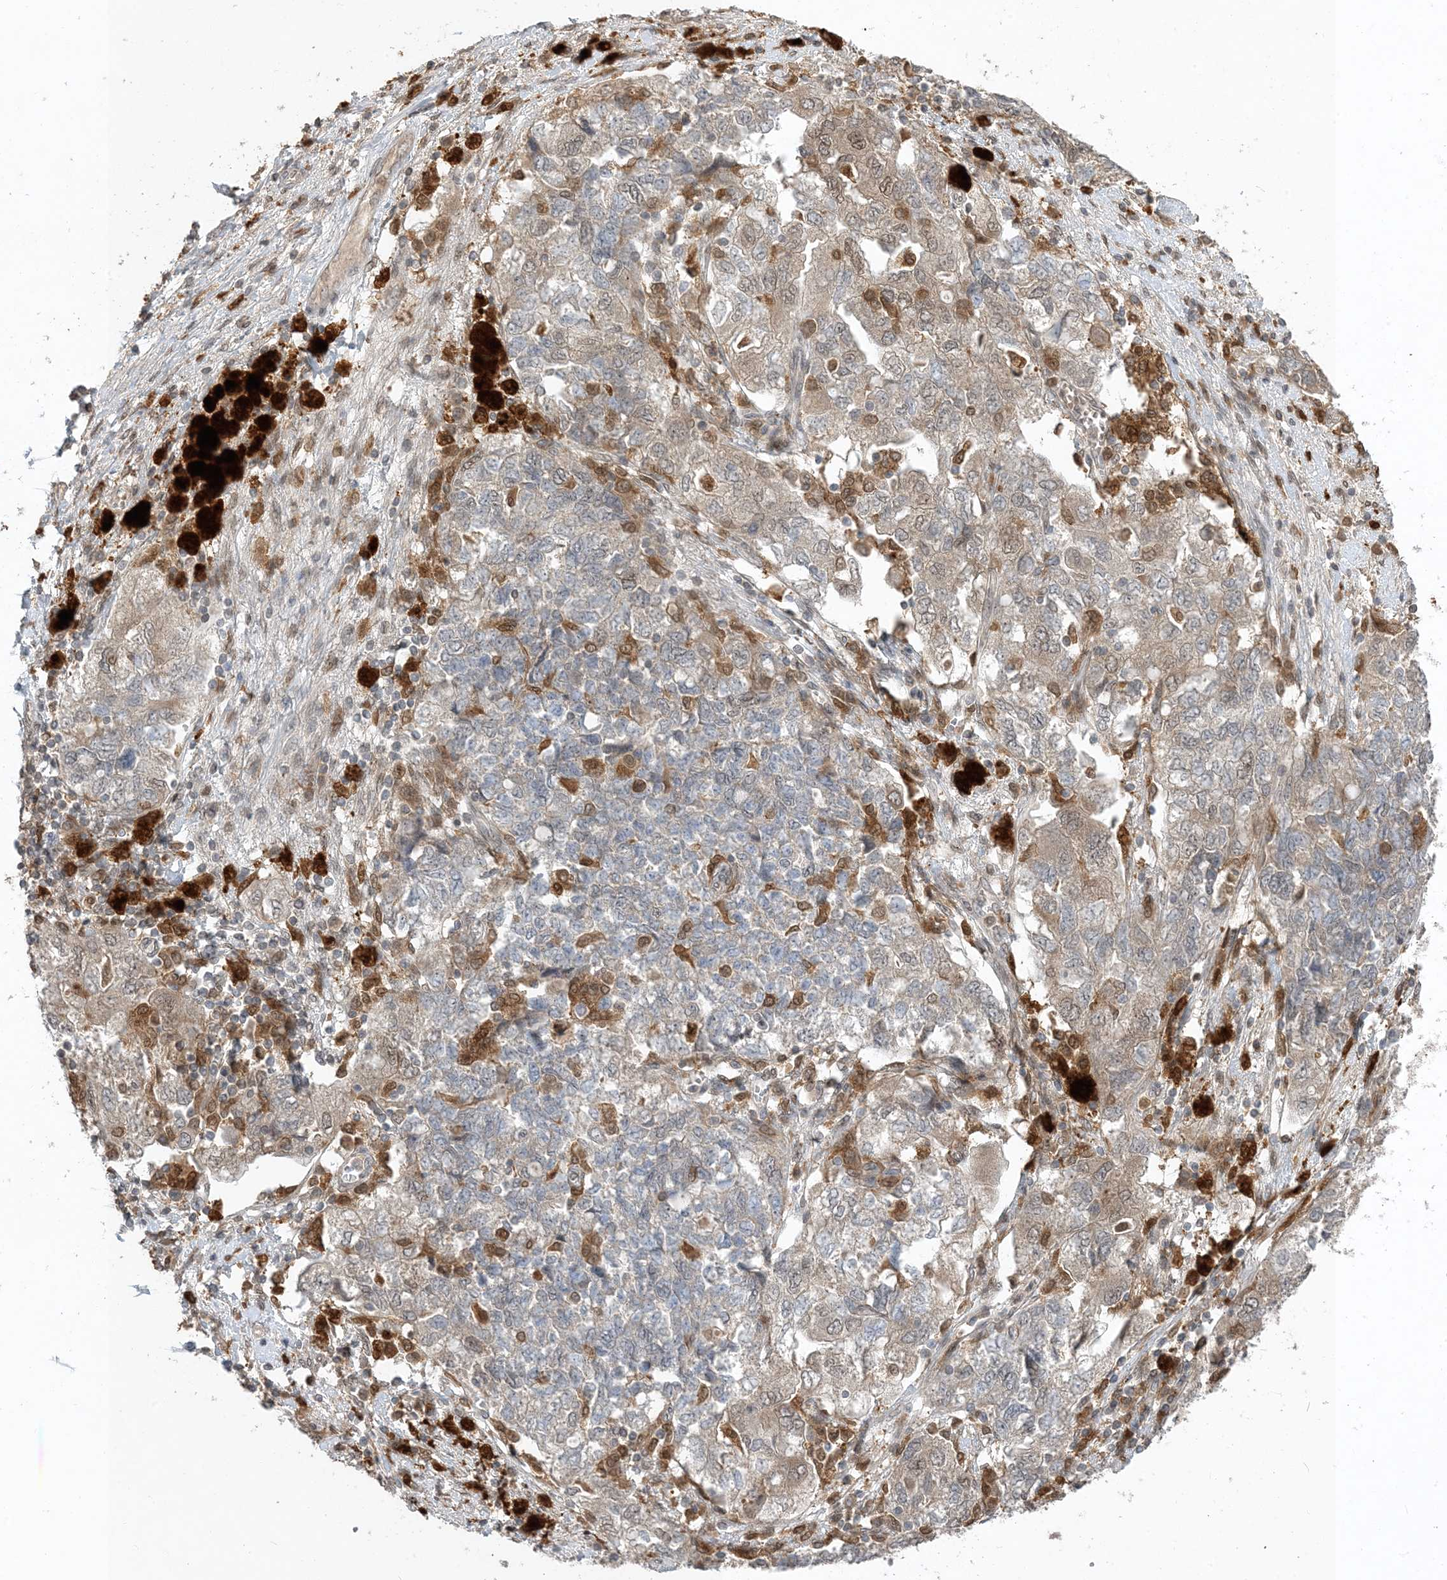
{"staining": {"intensity": "weak", "quantity": "<25%", "location": "nuclear"}, "tissue": "ovarian cancer", "cell_type": "Tumor cells", "image_type": "cancer", "snomed": [{"axis": "morphology", "description": "Carcinoma, NOS"}, {"axis": "morphology", "description": "Cystadenocarcinoma, serous, NOS"}, {"axis": "topography", "description": "Ovary"}], "caption": "High magnification brightfield microscopy of ovarian cancer (carcinoma) stained with DAB (3,3'-diaminobenzidine) (brown) and counterstained with hematoxylin (blue): tumor cells show no significant expression. Brightfield microscopy of immunohistochemistry stained with DAB (brown) and hematoxylin (blue), captured at high magnification.", "gene": "NAGK", "patient": {"sex": "female", "age": 69}}